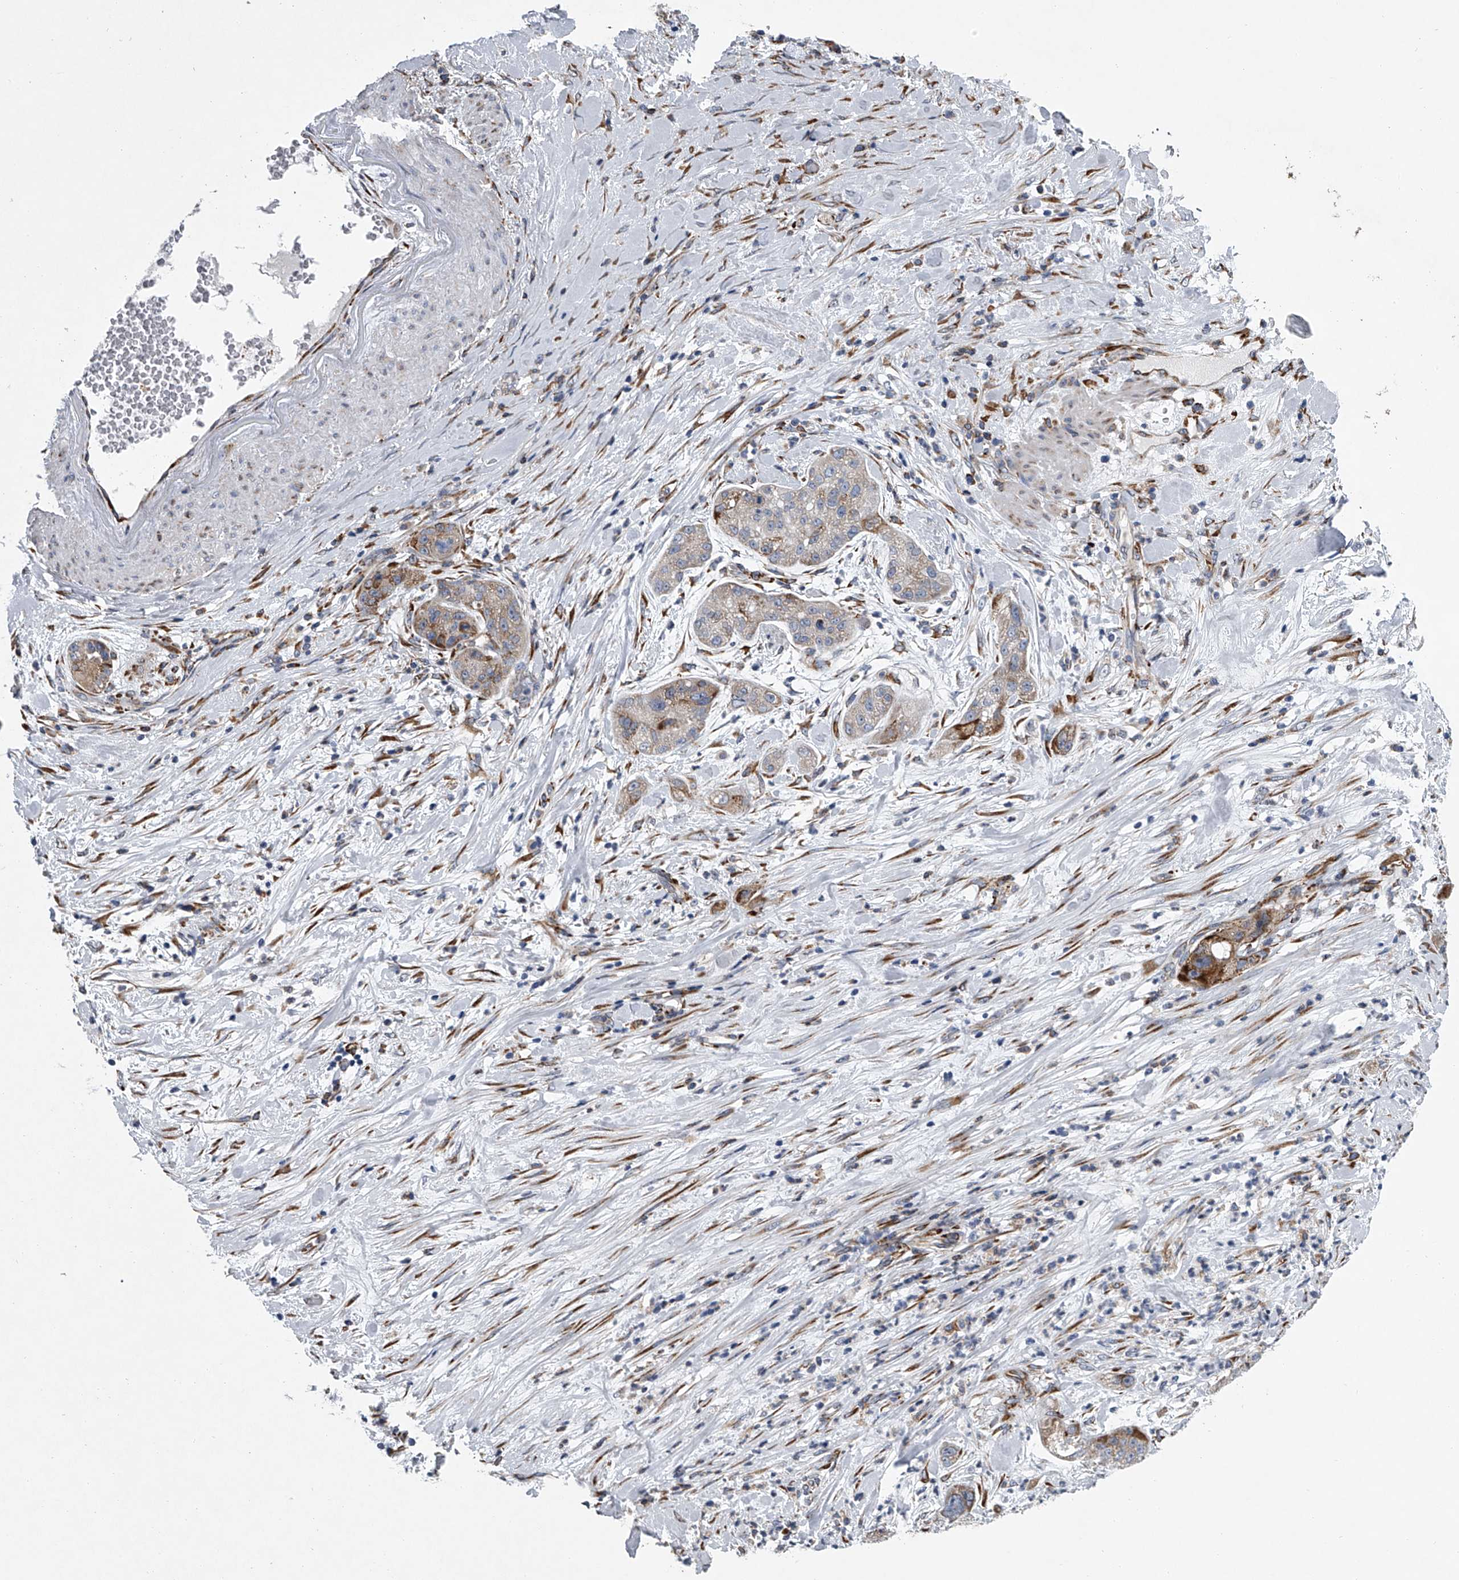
{"staining": {"intensity": "weak", "quantity": "<25%", "location": "cytoplasmic/membranous"}, "tissue": "pancreatic cancer", "cell_type": "Tumor cells", "image_type": "cancer", "snomed": [{"axis": "morphology", "description": "Adenocarcinoma, NOS"}, {"axis": "topography", "description": "Pancreas"}], "caption": "This is an IHC histopathology image of pancreatic cancer. There is no expression in tumor cells.", "gene": "TMEM63C", "patient": {"sex": "female", "age": 78}}